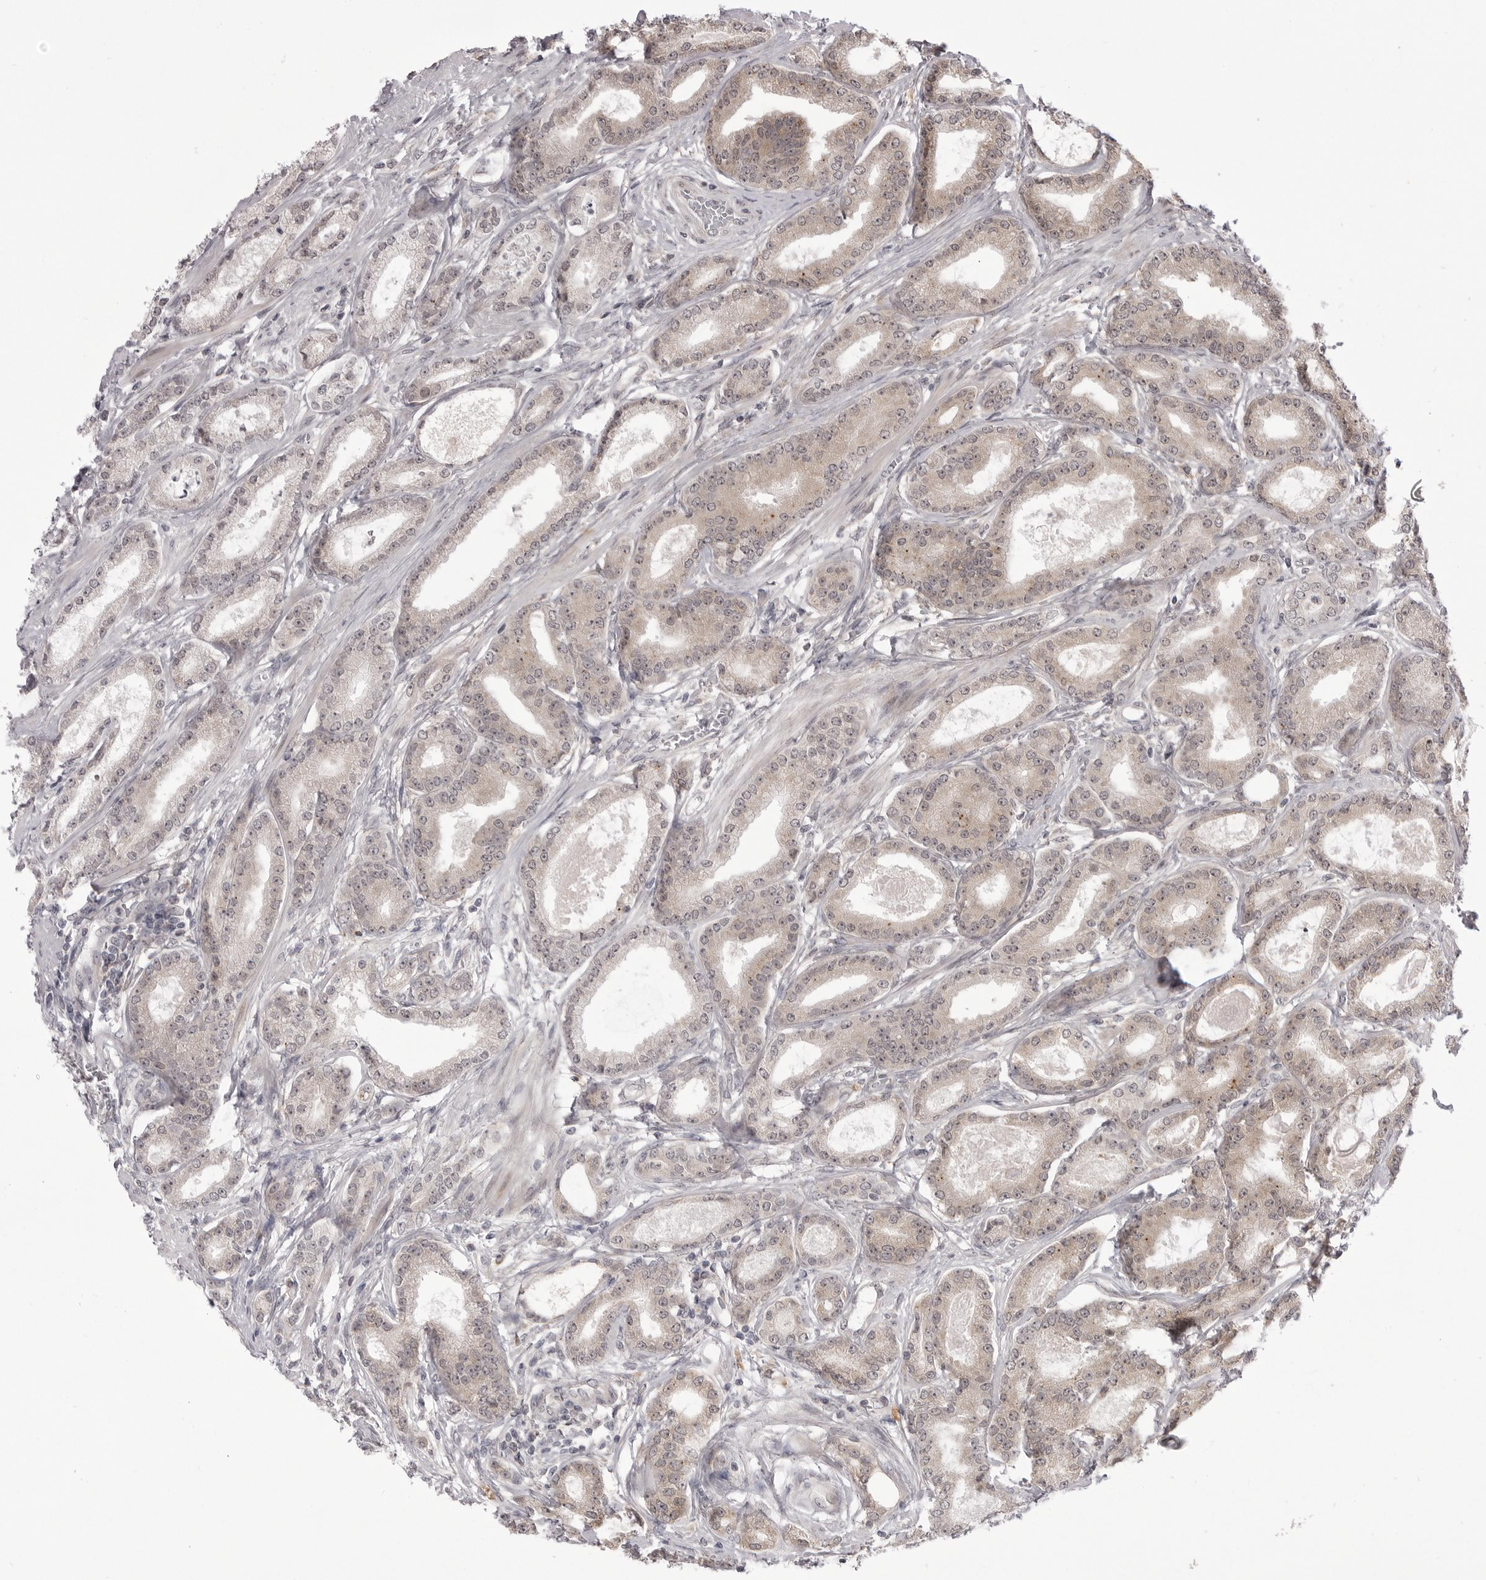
{"staining": {"intensity": "weak", "quantity": "<25%", "location": "cytoplasmic/membranous"}, "tissue": "prostate cancer", "cell_type": "Tumor cells", "image_type": "cancer", "snomed": [{"axis": "morphology", "description": "Adenocarcinoma, Low grade"}, {"axis": "topography", "description": "Prostate"}], "caption": "Adenocarcinoma (low-grade) (prostate) stained for a protein using immunohistochemistry (IHC) displays no staining tumor cells.", "gene": "PTK2B", "patient": {"sex": "male", "age": 60}}